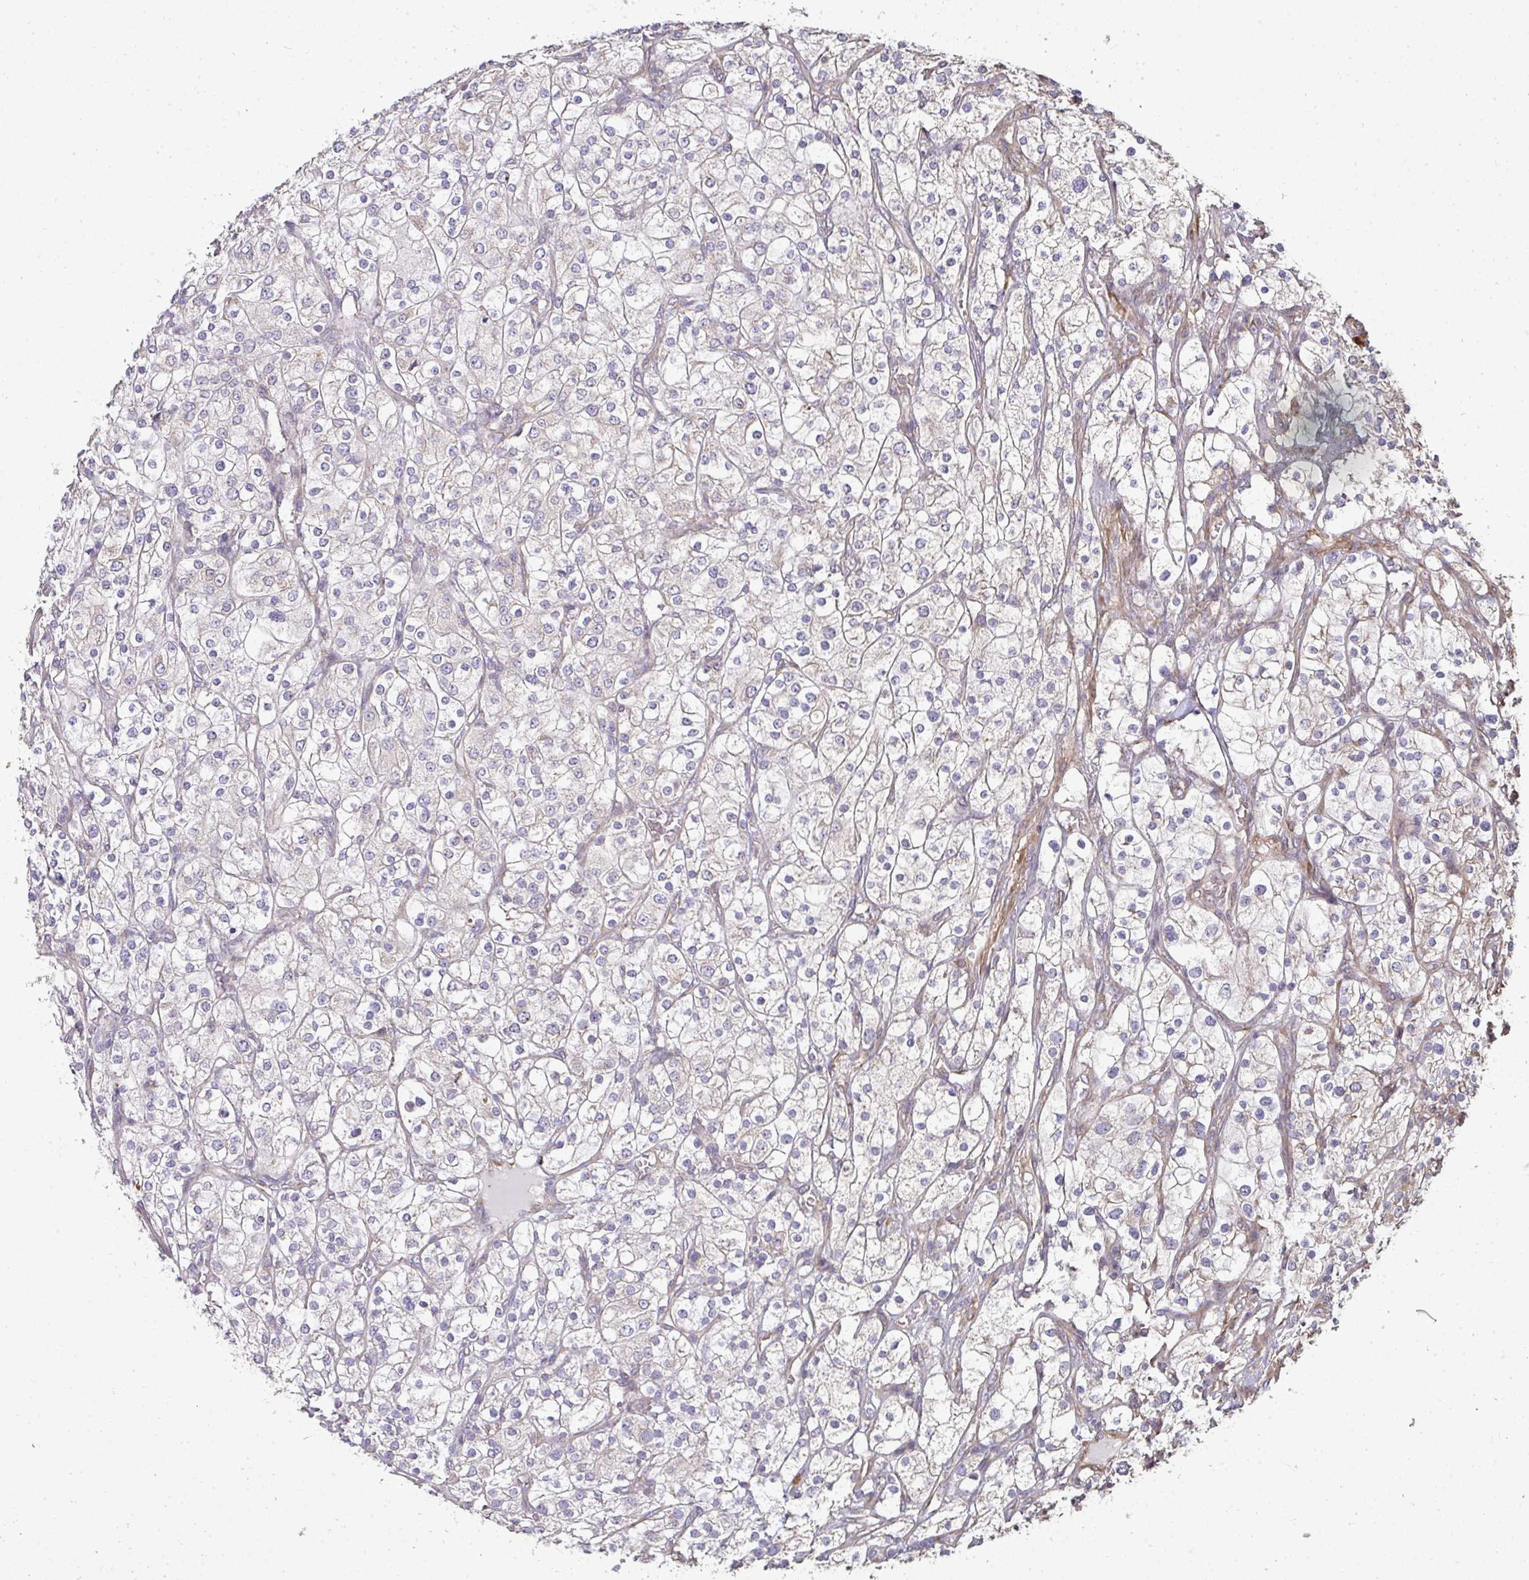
{"staining": {"intensity": "negative", "quantity": "none", "location": "none"}, "tissue": "renal cancer", "cell_type": "Tumor cells", "image_type": "cancer", "snomed": [{"axis": "morphology", "description": "Adenocarcinoma, NOS"}, {"axis": "topography", "description": "Kidney"}], "caption": "The image shows no staining of tumor cells in renal cancer (adenocarcinoma). (DAB (3,3'-diaminobenzidine) IHC, high magnification).", "gene": "ZFYVE28", "patient": {"sex": "male", "age": 80}}